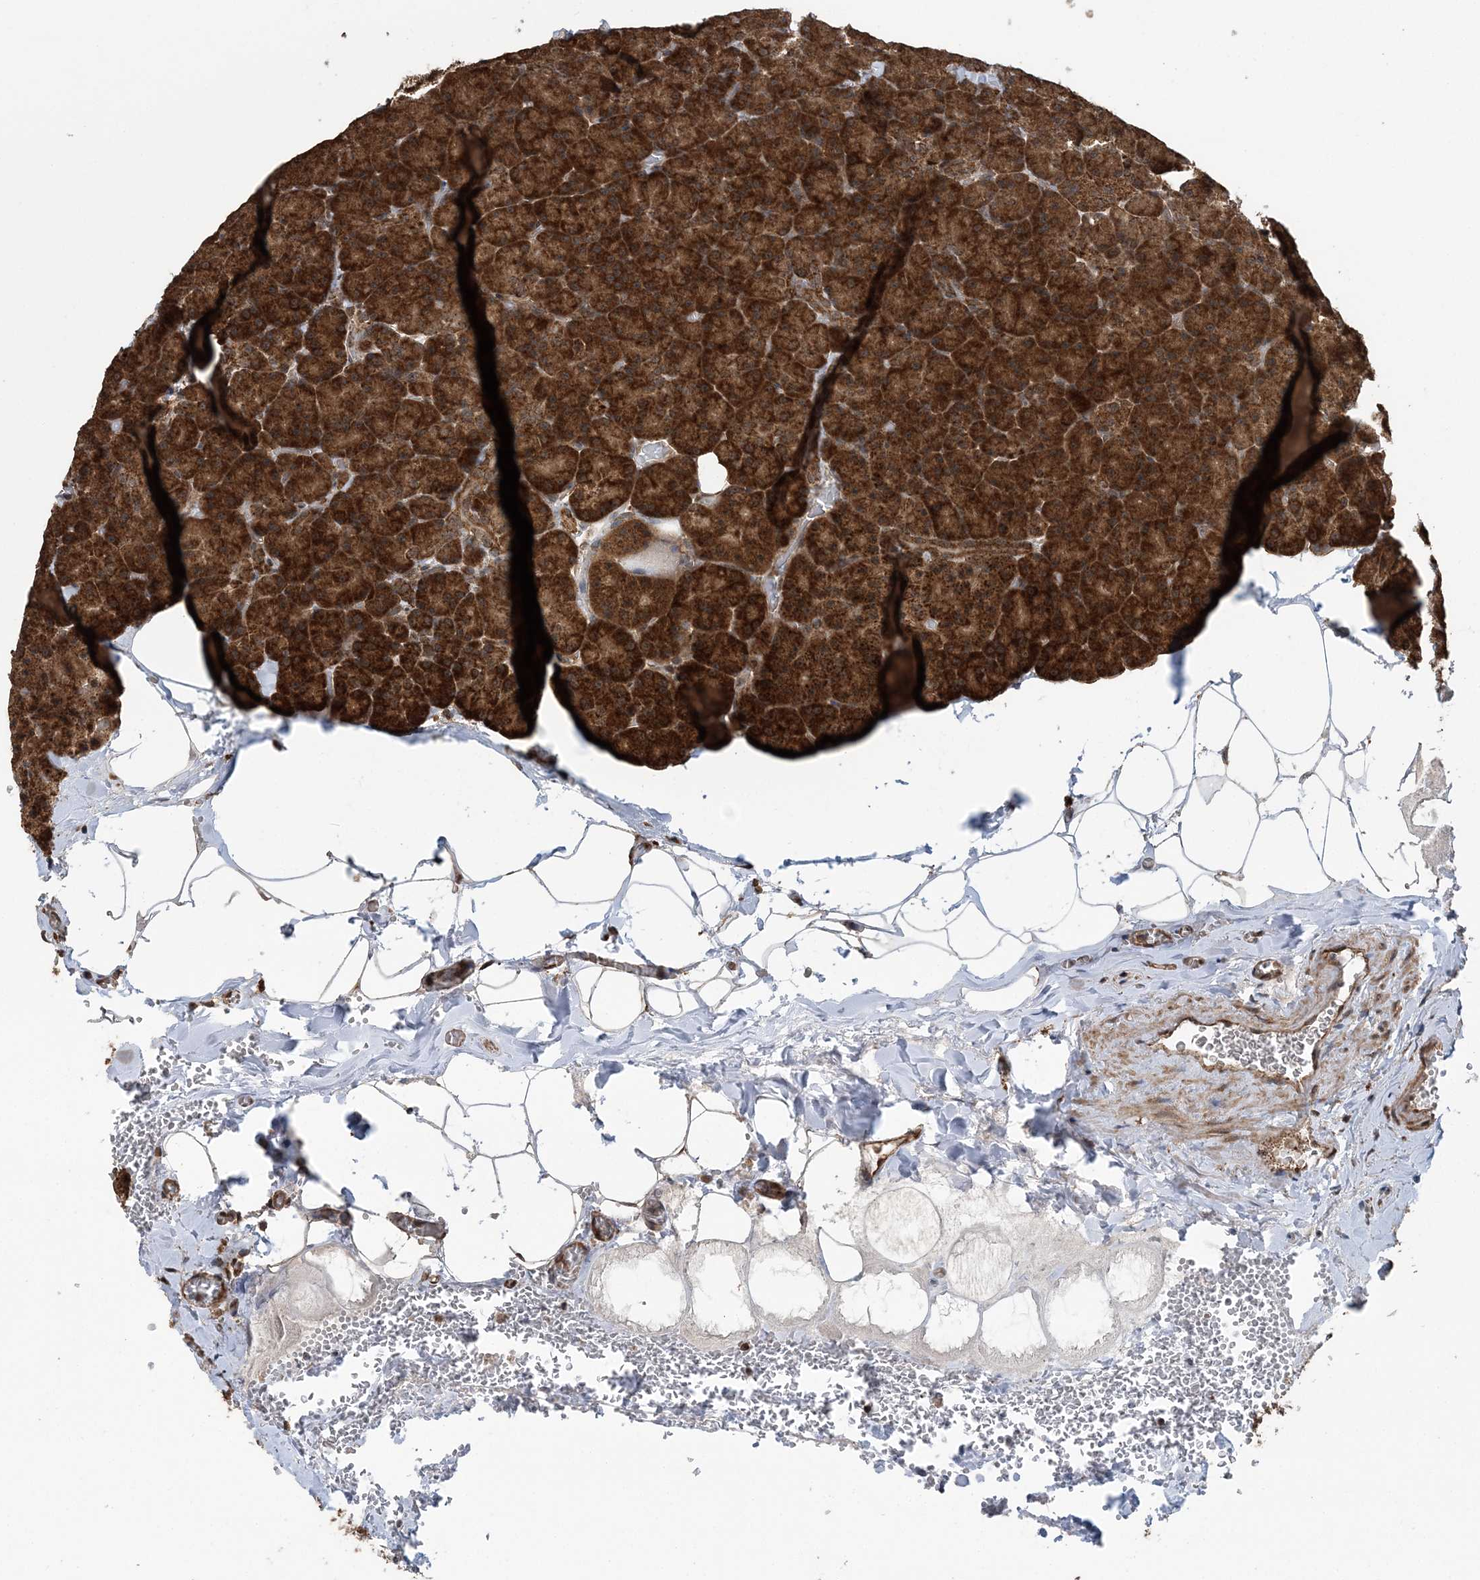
{"staining": {"intensity": "strong", "quantity": ">75%", "location": "cytoplasmic/membranous"}, "tissue": "pancreas", "cell_type": "Exocrine glandular cells", "image_type": "normal", "snomed": [{"axis": "morphology", "description": "Normal tissue, NOS"}, {"axis": "morphology", "description": "Carcinoid, malignant, NOS"}, {"axis": "topography", "description": "Pancreas"}], "caption": "An immunohistochemistry micrograph of benign tissue is shown. Protein staining in brown shows strong cytoplasmic/membranous positivity in pancreas within exocrine glandular cells.", "gene": "PCBP1", "patient": {"sex": "female", "age": 35}}